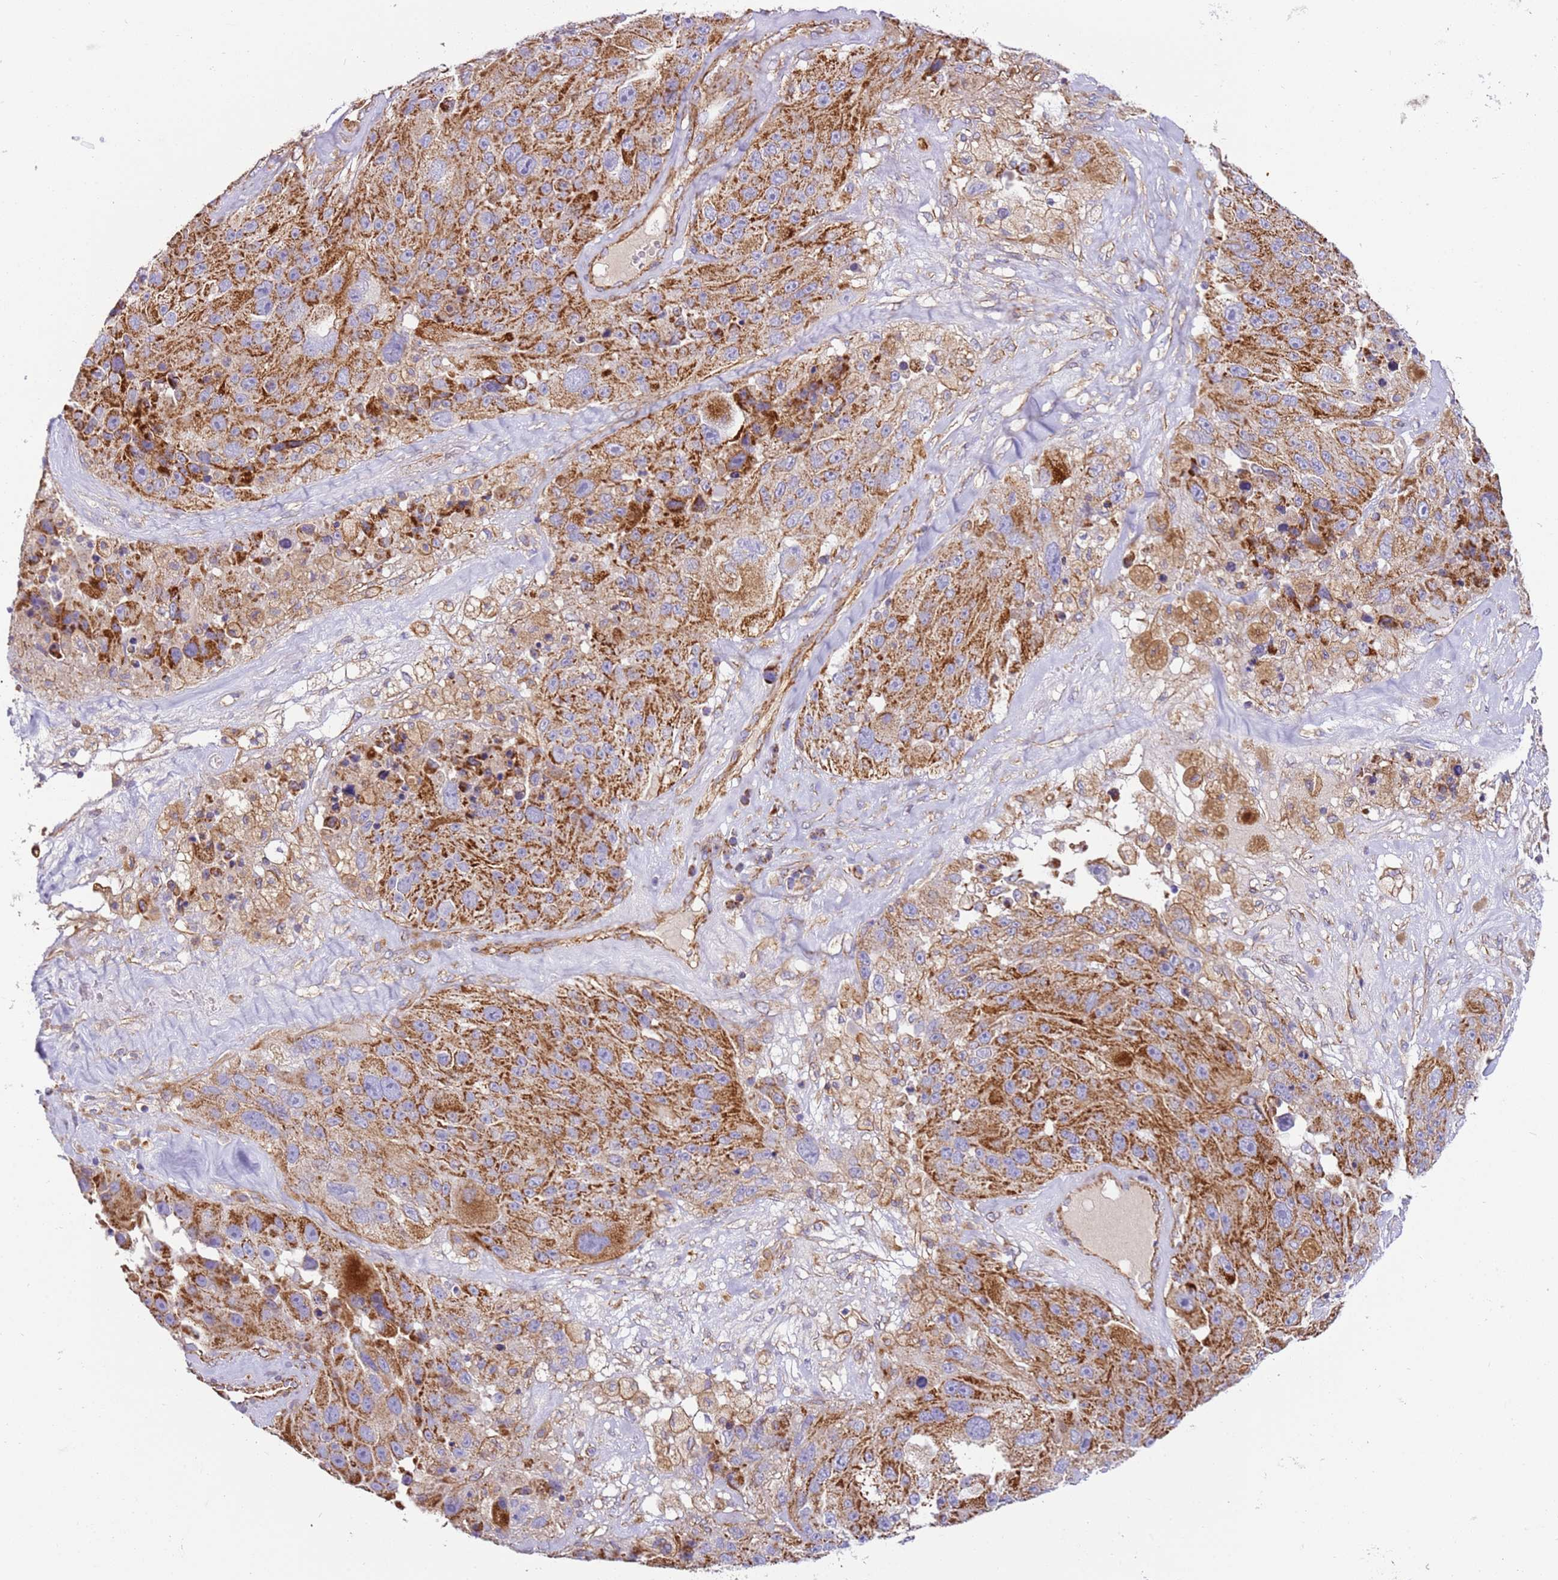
{"staining": {"intensity": "strong", "quantity": ">75%", "location": "cytoplasmic/membranous"}, "tissue": "melanoma", "cell_type": "Tumor cells", "image_type": "cancer", "snomed": [{"axis": "morphology", "description": "Malignant melanoma, Metastatic site"}, {"axis": "topography", "description": "Lymph node"}], "caption": "Melanoma stained for a protein reveals strong cytoplasmic/membranous positivity in tumor cells.", "gene": "MRPL20", "patient": {"sex": "male", "age": 62}}